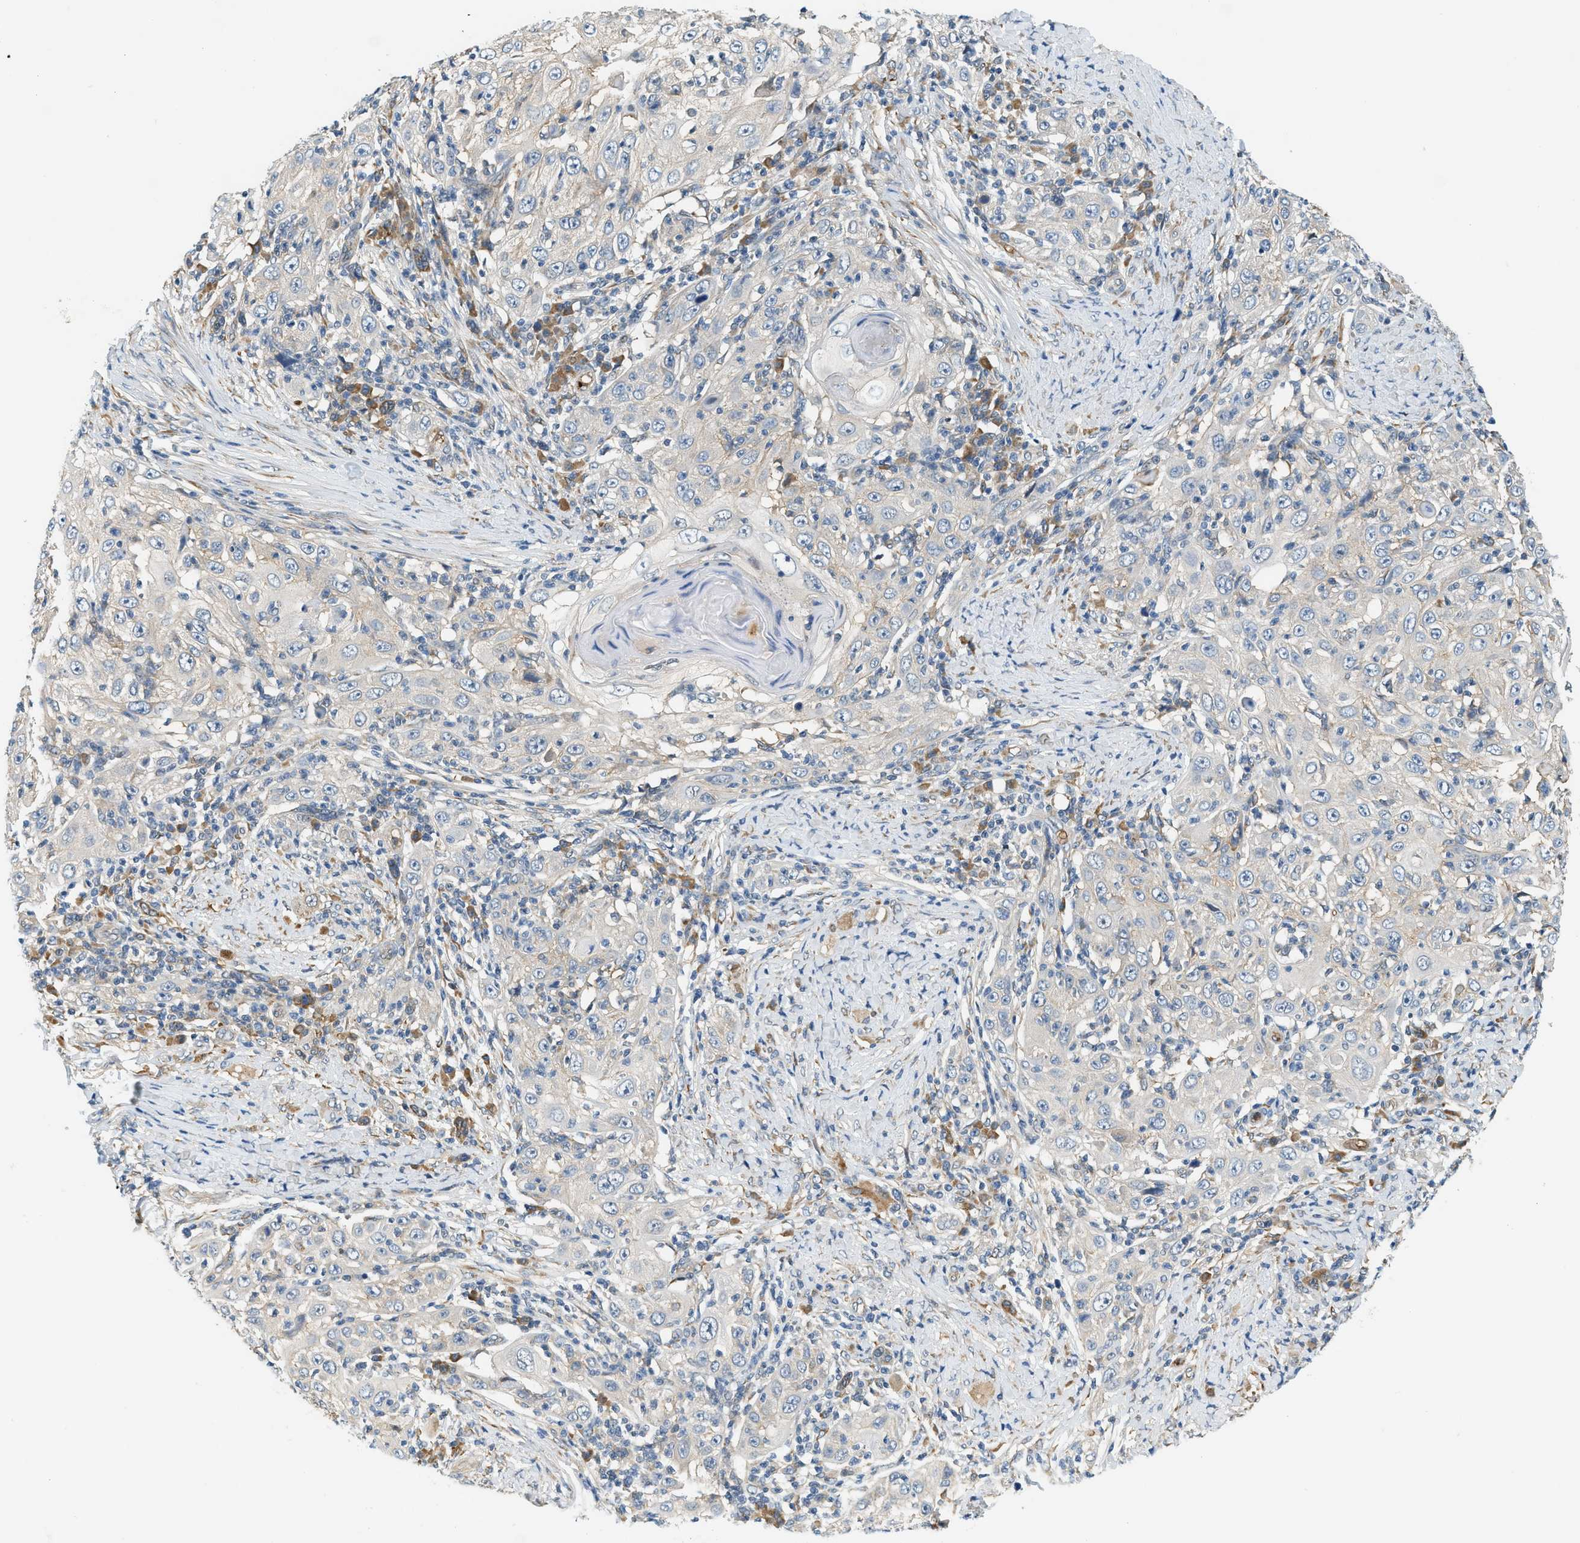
{"staining": {"intensity": "negative", "quantity": "none", "location": "none"}, "tissue": "skin cancer", "cell_type": "Tumor cells", "image_type": "cancer", "snomed": [{"axis": "morphology", "description": "Squamous cell carcinoma, NOS"}, {"axis": "topography", "description": "Skin"}], "caption": "This is a histopathology image of immunohistochemistry (IHC) staining of skin squamous cell carcinoma, which shows no expression in tumor cells. (DAB IHC, high magnification).", "gene": "CYTH2", "patient": {"sex": "female", "age": 88}}